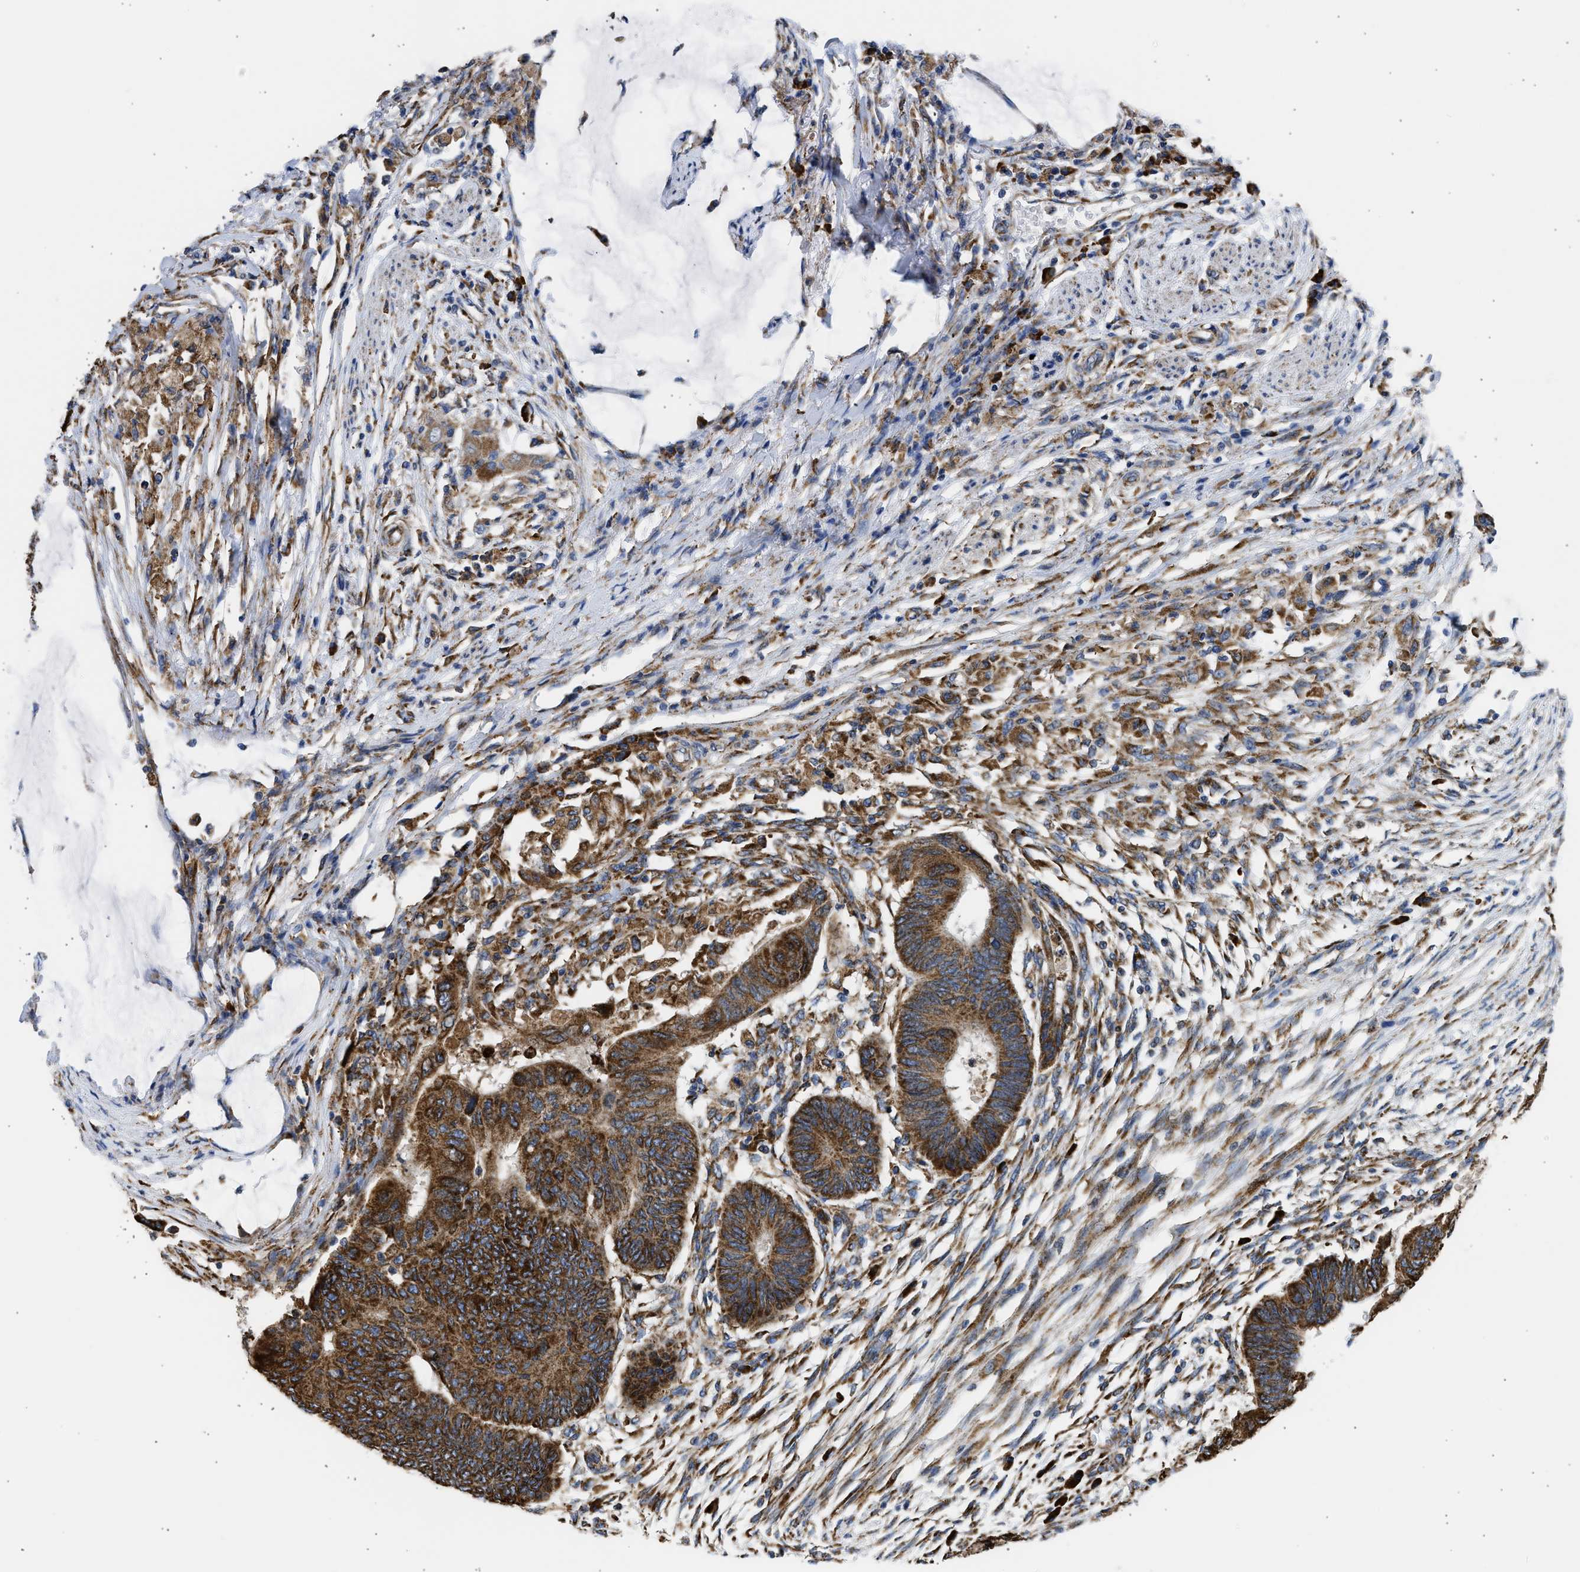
{"staining": {"intensity": "strong", "quantity": ">75%", "location": "cytoplasmic/membranous"}, "tissue": "colorectal cancer", "cell_type": "Tumor cells", "image_type": "cancer", "snomed": [{"axis": "morphology", "description": "Normal tissue, NOS"}, {"axis": "morphology", "description": "Adenocarcinoma, NOS"}, {"axis": "topography", "description": "Rectum"}, {"axis": "topography", "description": "Peripheral nerve tissue"}], "caption": "Human colorectal cancer (adenocarcinoma) stained with a brown dye shows strong cytoplasmic/membranous positive staining in about >75% of tumor cells.", "gene": "CYCS", "patient": {"sex": "male", "age": 92}}